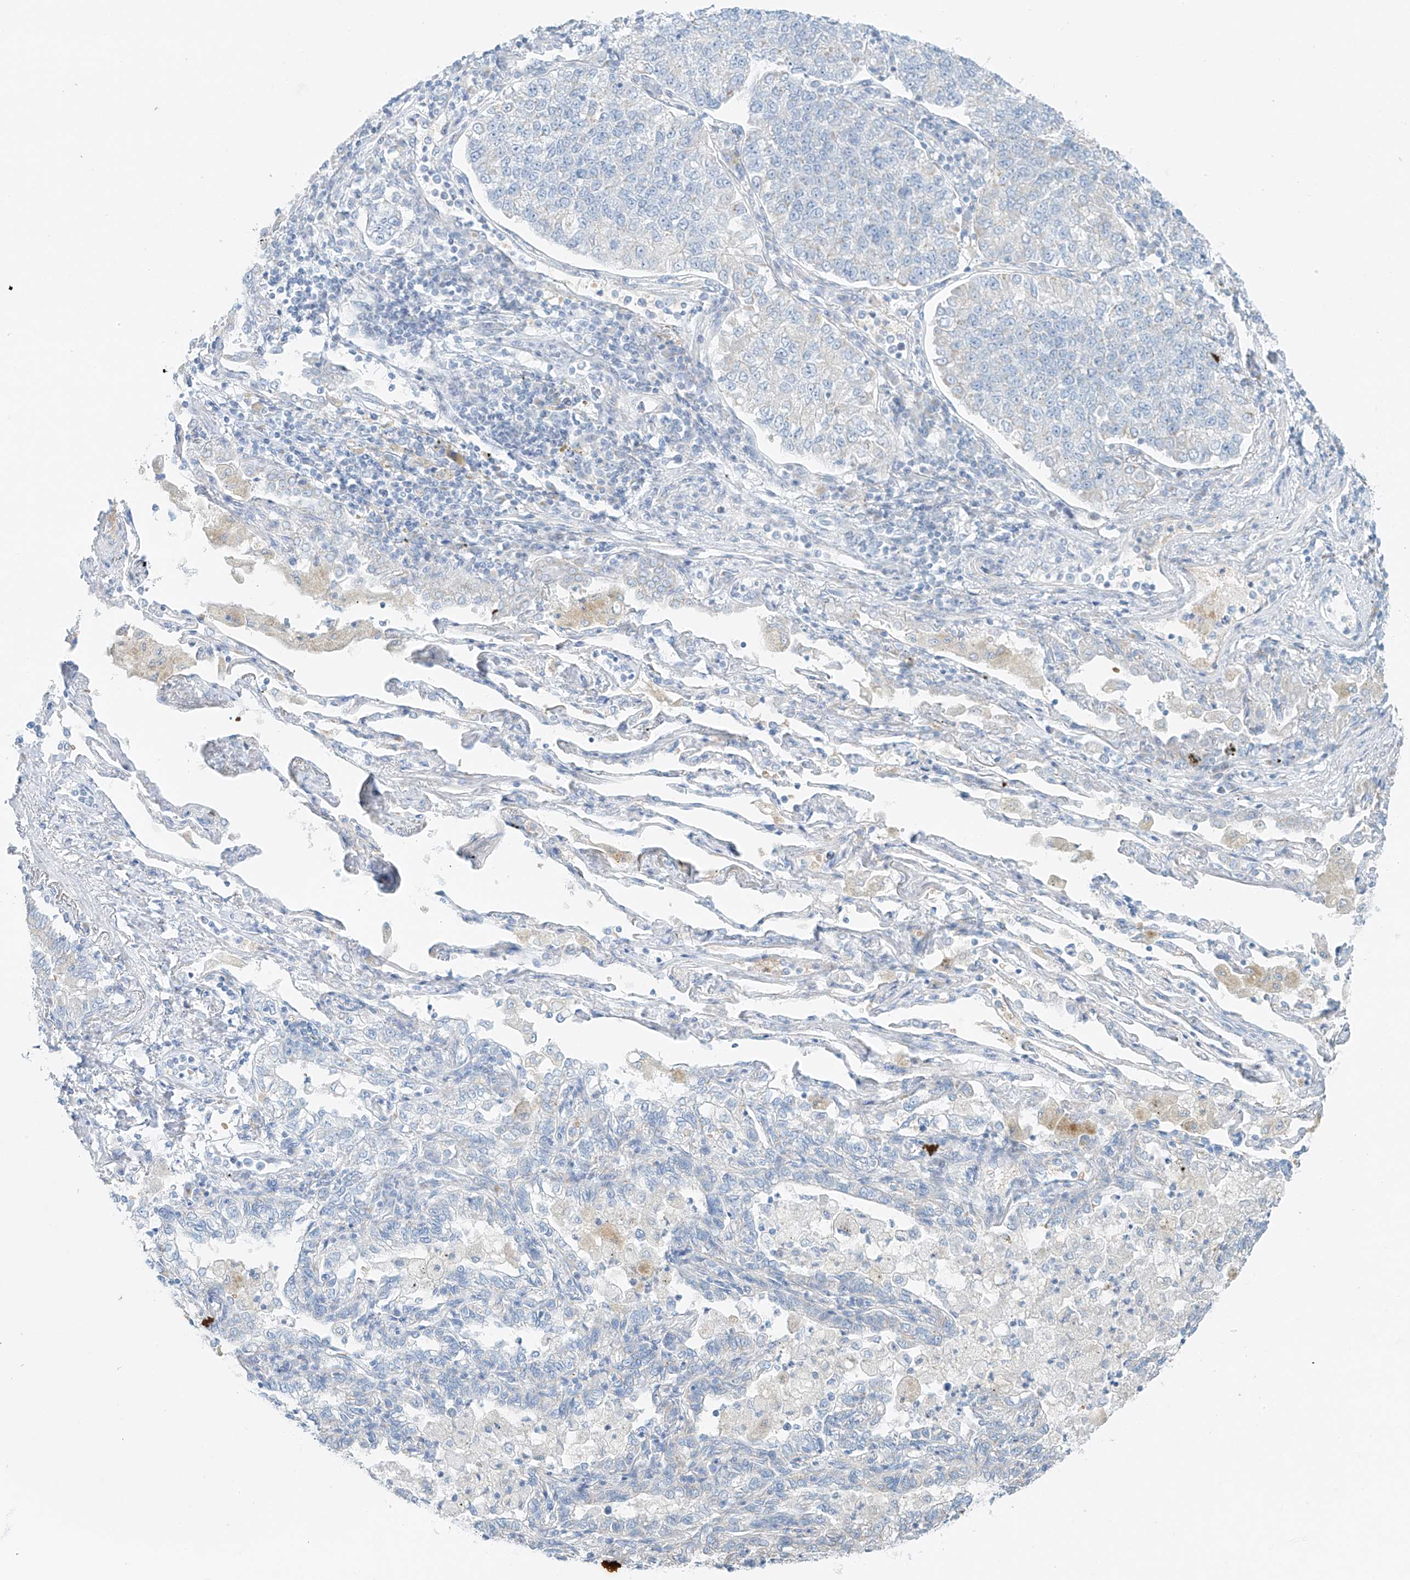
{"staining": {"intensity": "negative", "quantity": "none", "location": "none"}, "tissue": "lung cancer", "cell_type": "Tumor cells", "image_type": "cancer", "snomed": [{"axis": "morphology", "description": "Adenocarcinoma, NOS"}, {"axis": "topography", "description": "Lung"}], "caption": "Adenocarcinoma (lung) stained for a protein using immunohistochemistry reveals no staining tumor cells.", "gene": "EIPR1", "patient": {"sex": "male", "age": 49}}